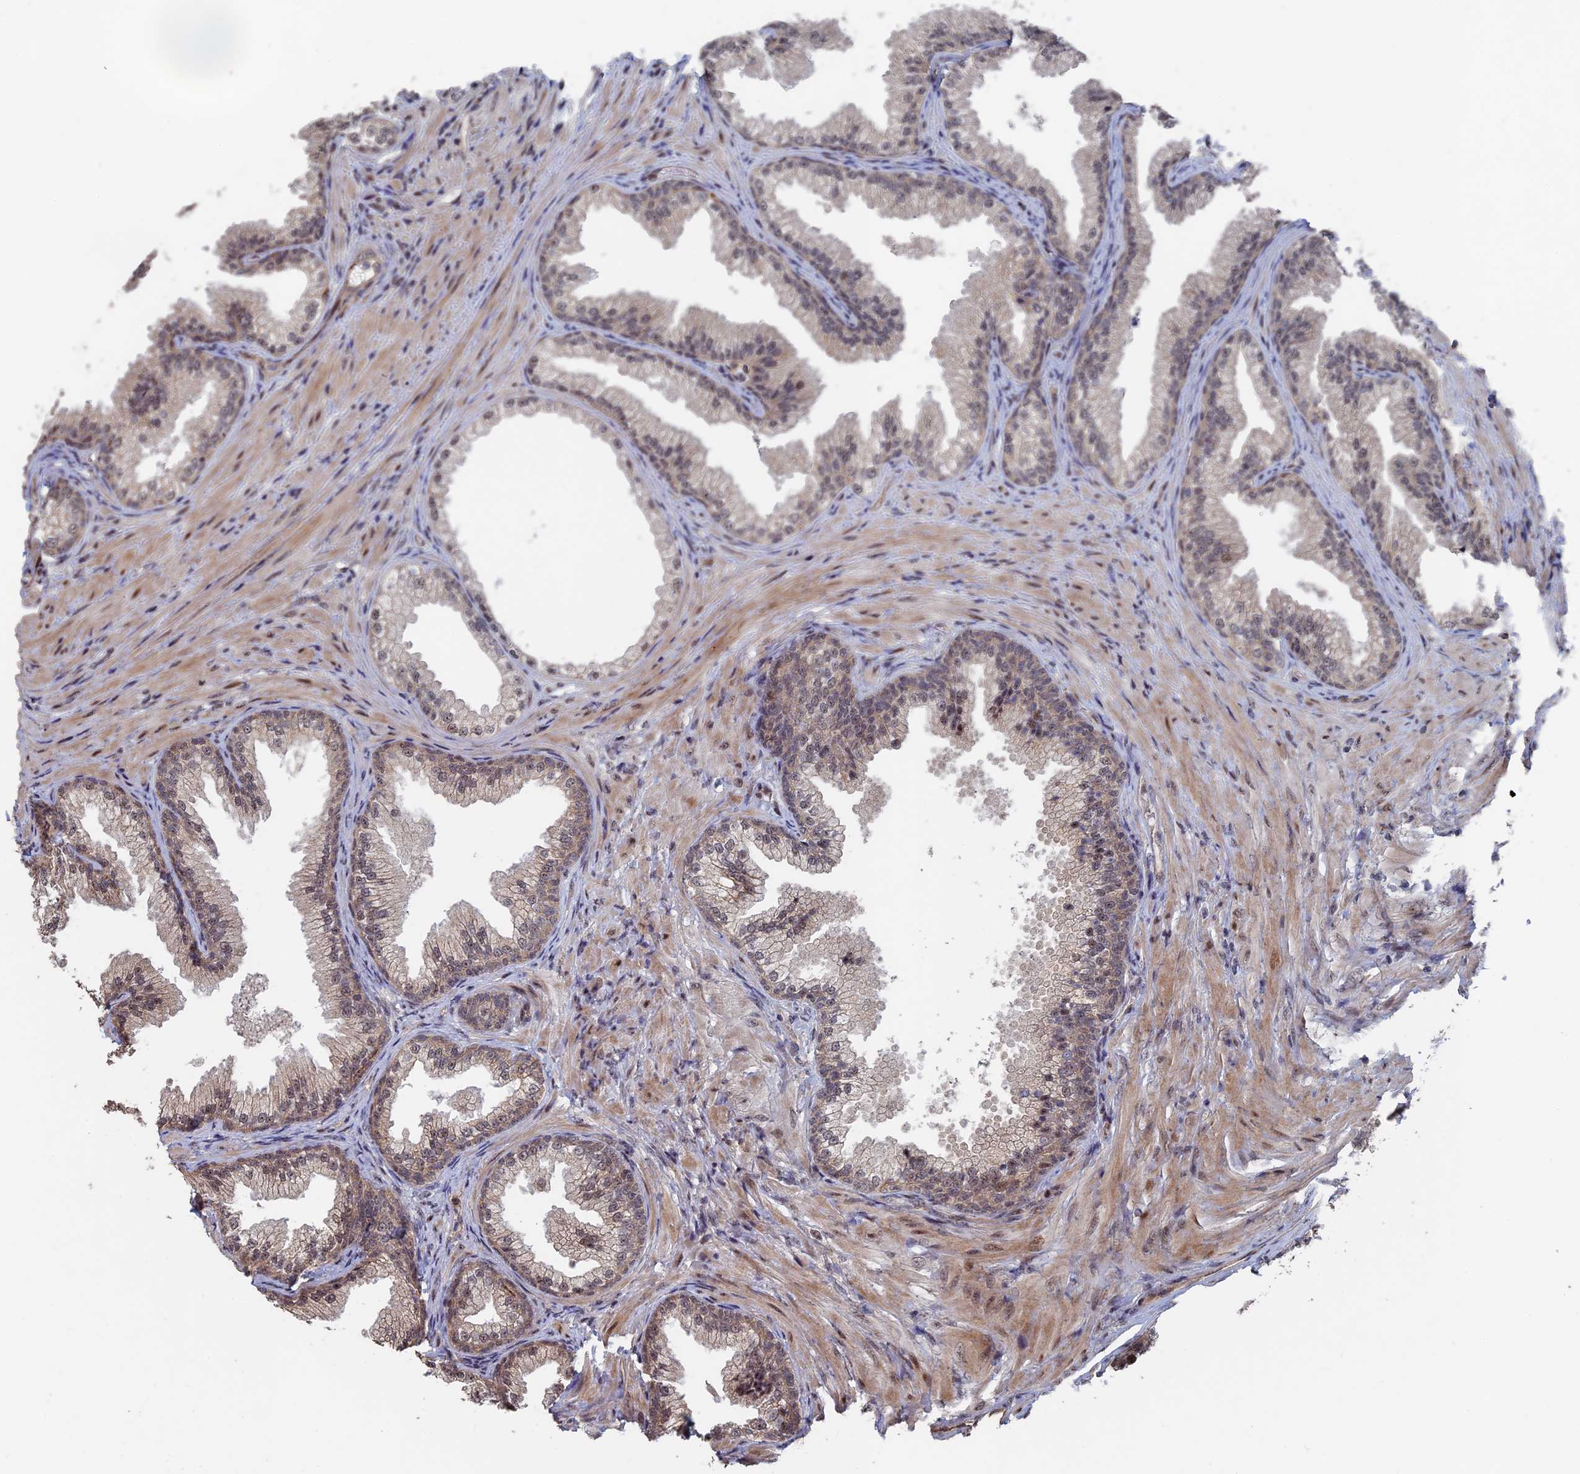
{"staining": {"intensity": "moderate", "quantity": "25%-75%", "location": "cytoplasmic/membranous,nuclear"}, "tissue": "prostate", "cell_type": "Glandular cells", "image_type": "normal", "snomed": [{"axis": "morphology", "description": "Normal tissue, NOS"}, {"axis": "topography", "description": "Prostate"}], "caption": "Immunohistochemical staining of benign prostate reveals moderate cytoplasmic/membranous,nuclear protein positivity in approximately 25%-75% of glandular cells.", "gene": "KIAA1328", "patient": {"sex": "male", "age": 76}}